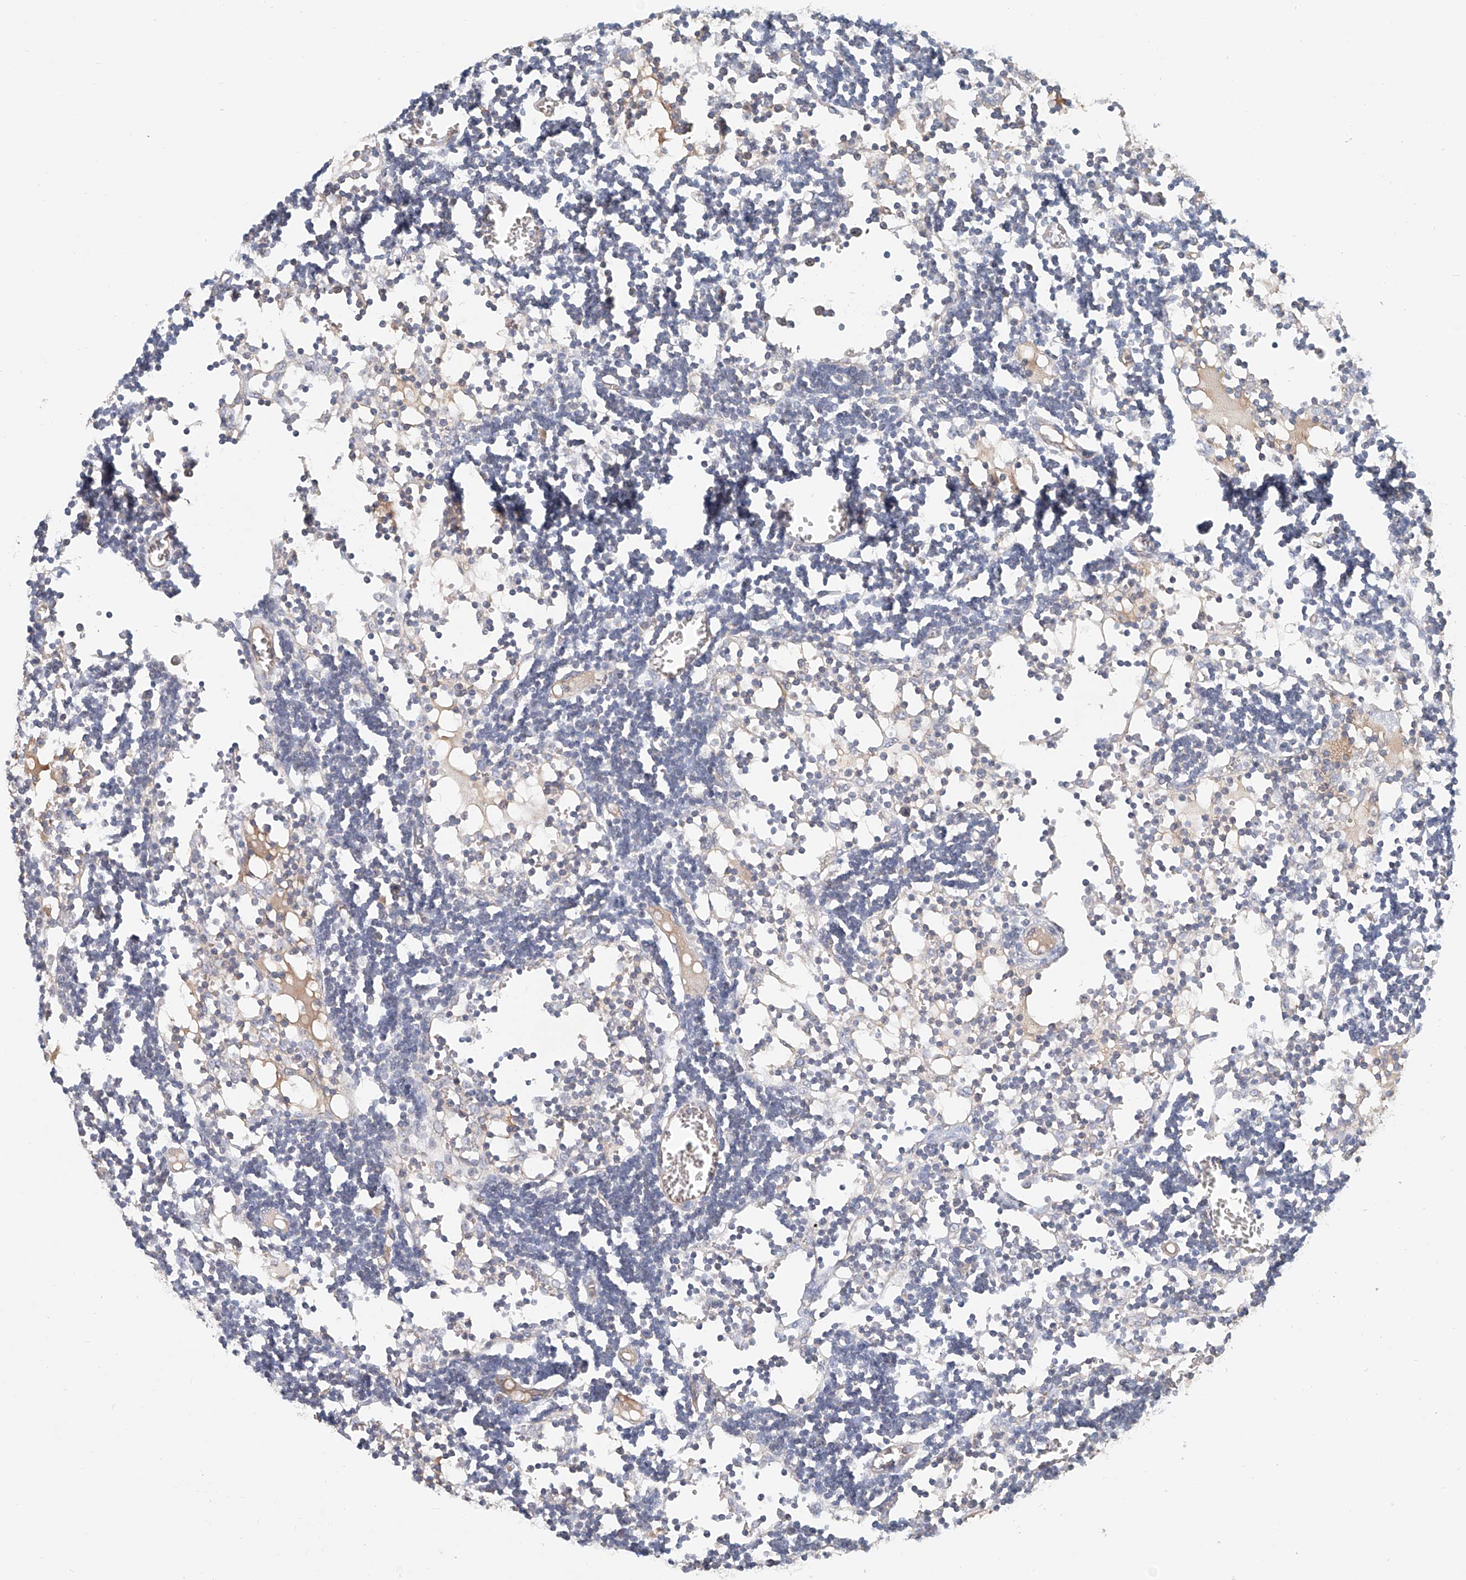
{"staining": {"intensity": "negative", "quantity": "none", "location": "none"}, "tissue": "lymph node", "cell_type": "Germinal center cells", "image_type": "normal", "snomed": [{"axis": "morphology", "description": "Normal tissue, NOS"}, {"axis": "topography", "description": "Lymph node"}], "caption": "An IHC image of normal lymph node is shown. There is no staining in germinal center cells of lymph node. Nuclei are stained in blue.", "gene": "FRYL", "patient": {"sex": "female", "age": 11}}